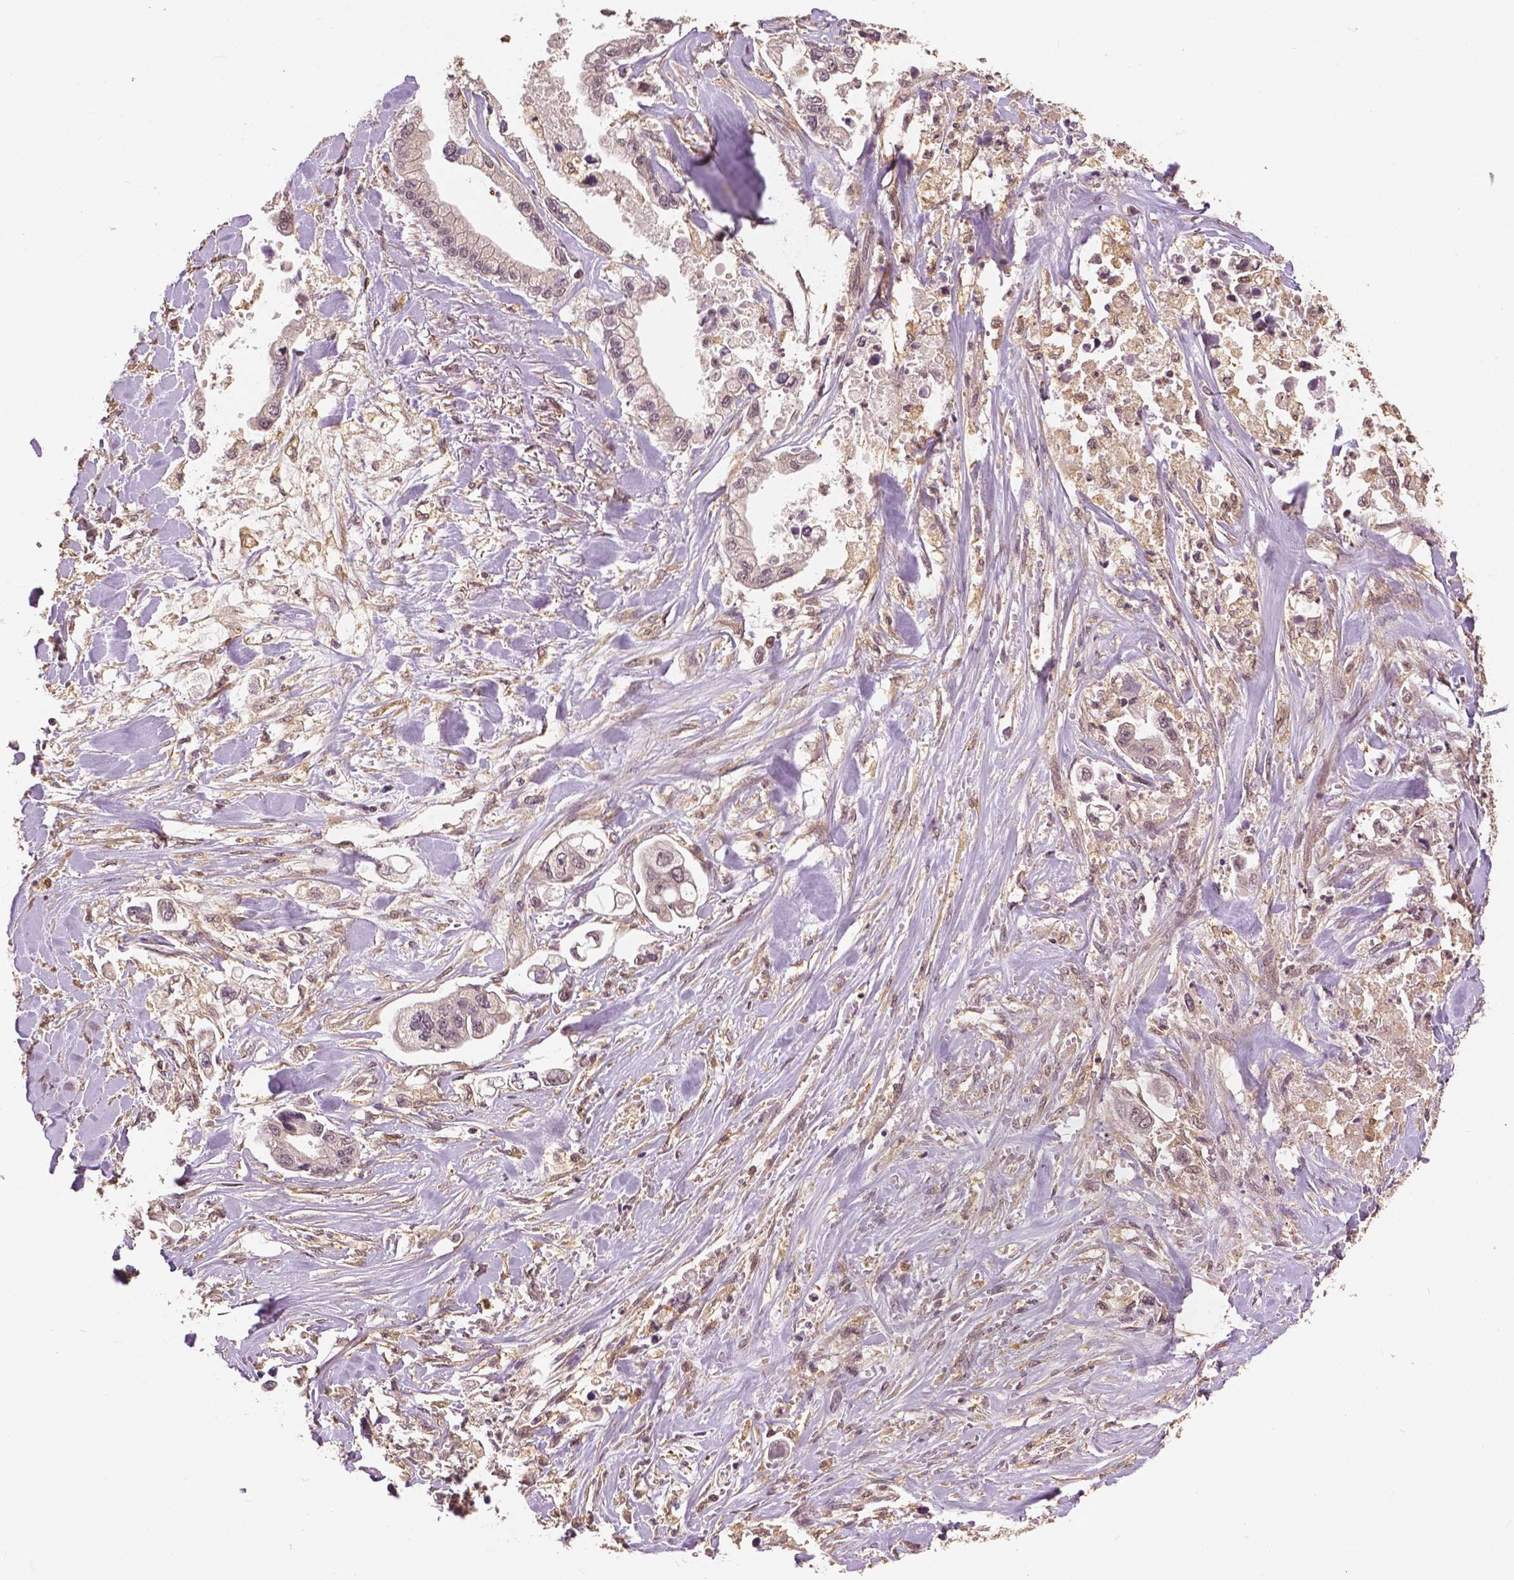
{"staining": {"intensity": "weak", "quantity": "25%-75%", "location": "nuclear"}, "tissue": "stomach cancer", "cell_type": "Tumor cells", "image_type": "cancer", "snomed": [{"axis": "morphology", "description": "Adenocarcinoma, NOS"}, {"axis": "topography", "description": "Stomach"}], "caption": "Weak nuclear expression for a protein is seen in approximately 25%-75% of tumor cells of stomach cancer (adenocarcinoma) using immunohistochemistry (IHC).", "gene": "MAP1LC3B", "patient": {"sex": "male", "age": 62}}